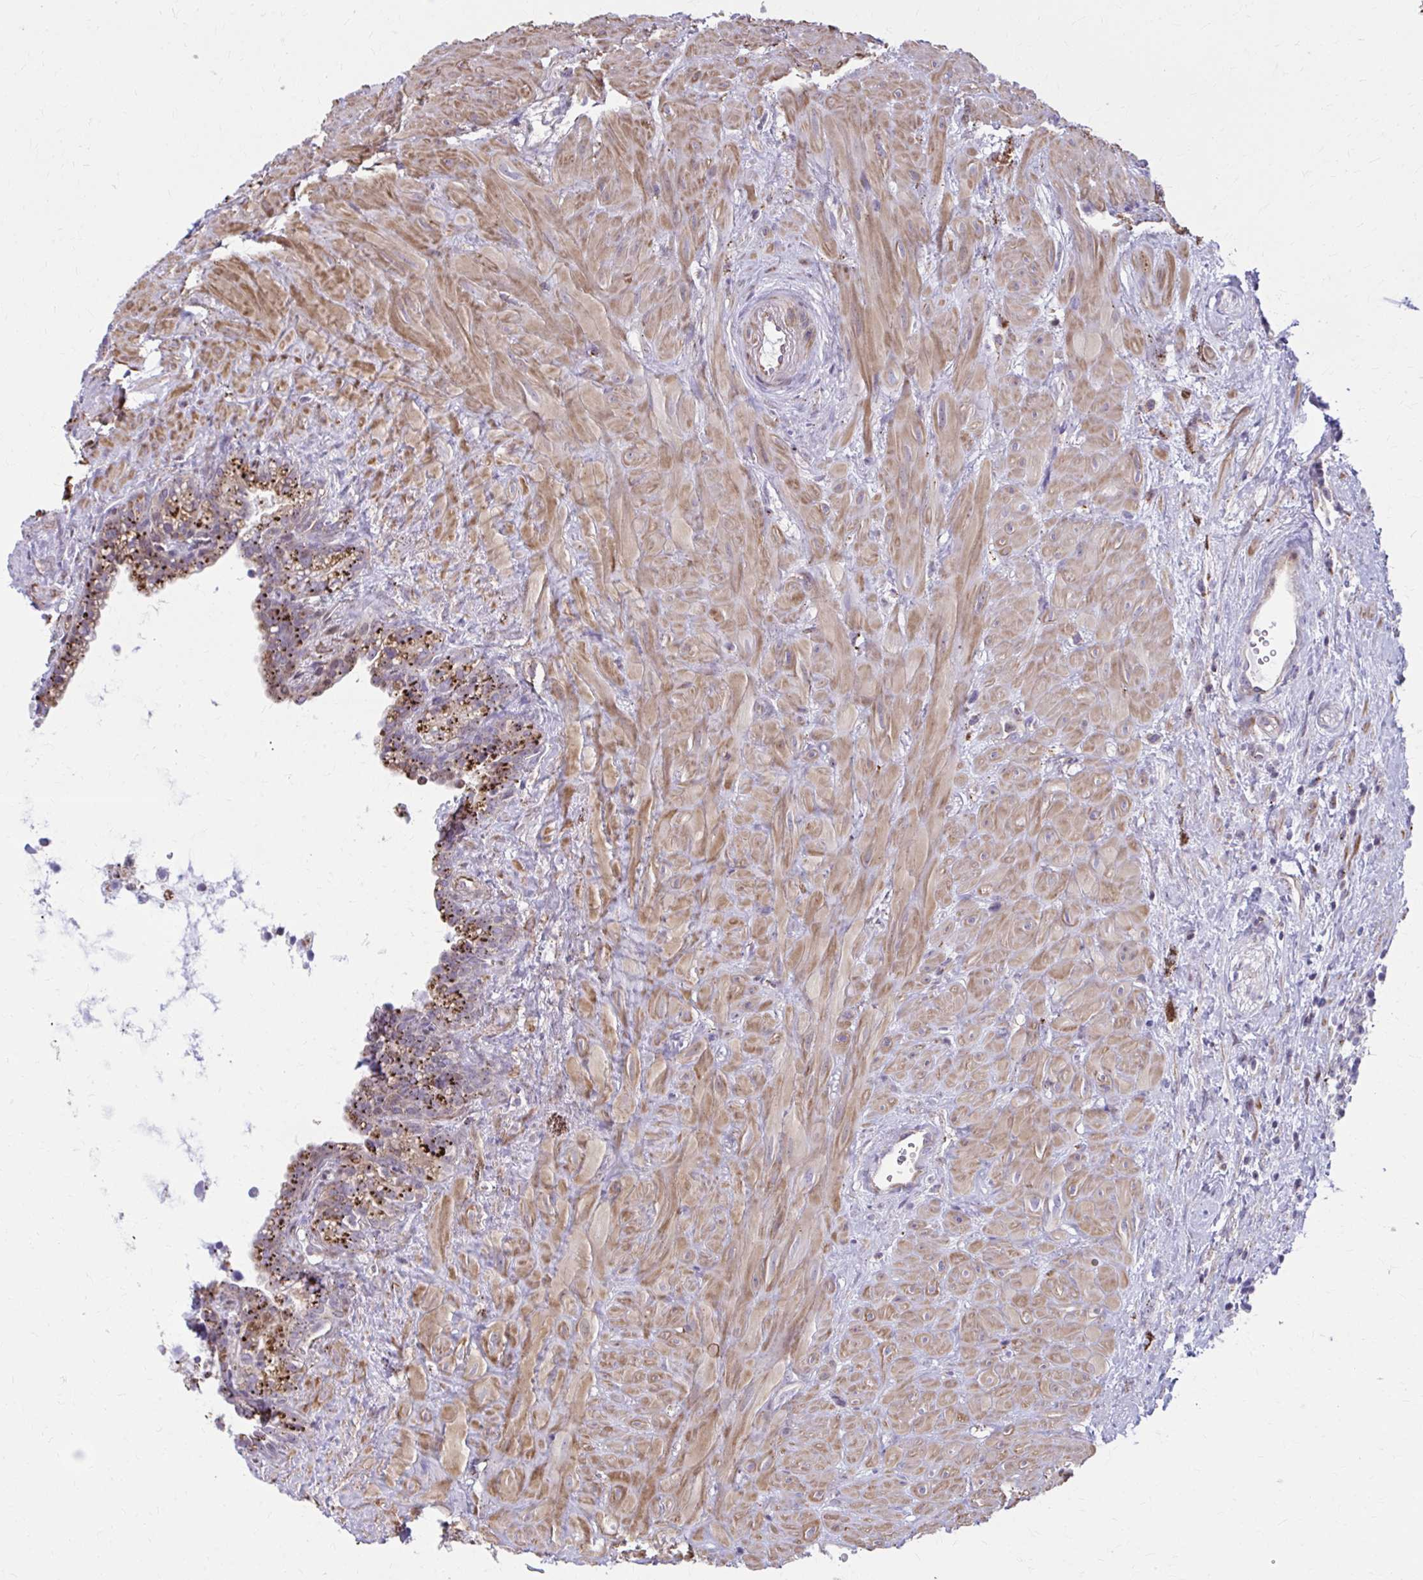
{"staining": {"intensity": "strong", "quantity": "25%-75%", "location": "cytoplasmic/membranous"}, "tissue": "seminal vesicle", "cell_type": "Glandular cells", "image_type": "normal", "snomed": [{"axis": "morphology", "description": "Normal tissue, NOS"}, {"axis": "topography", "description": "Seminal veicle"}], "caption": "Glandular cells show strong cytoplasmic/membranous positivity in about 25%-75% of cells in unremarkable seminal vesicle.", "gene": "LRRC4B", "patient": {"sex": "male", "age": 76}}